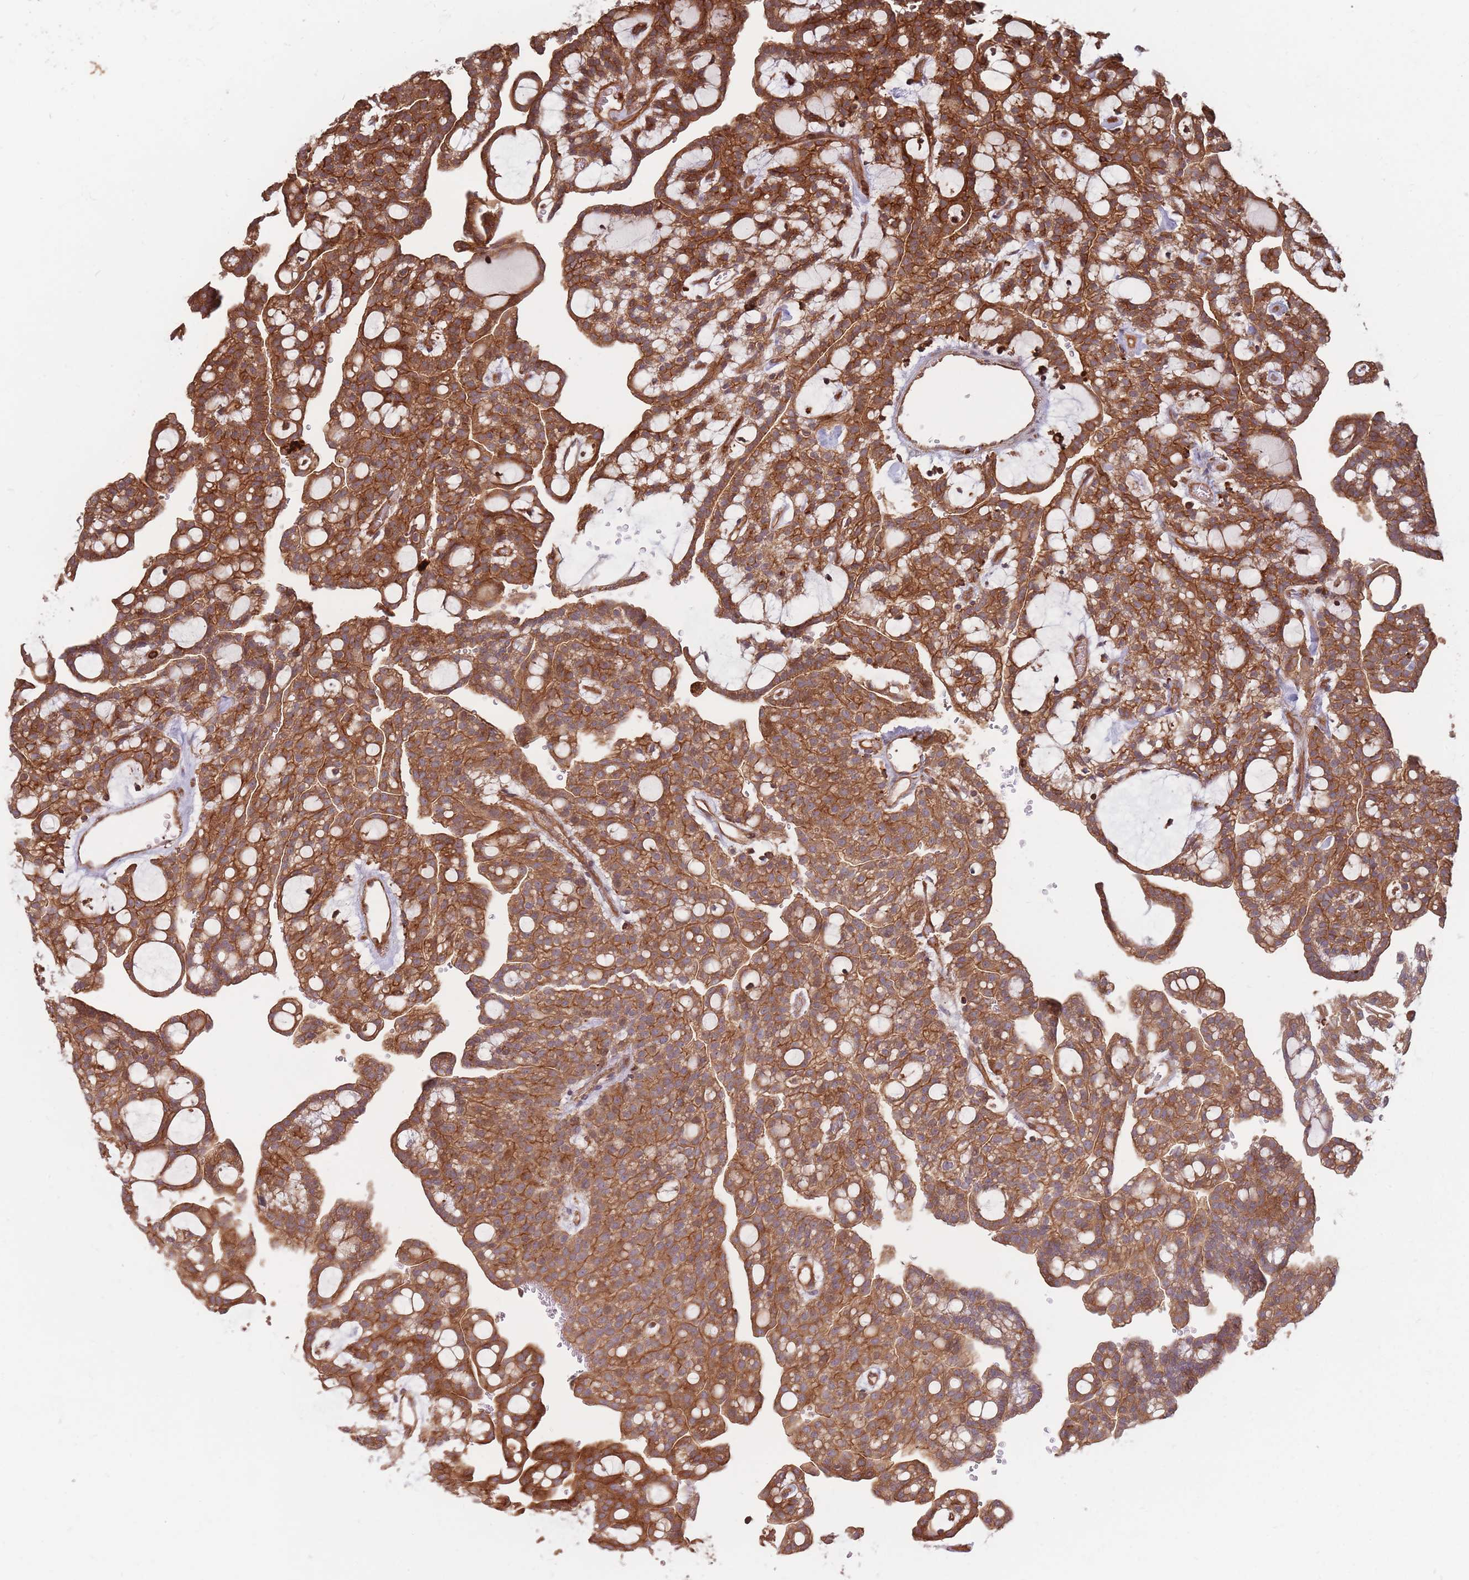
{"staining": {"intensity": "strong", "quantity": ">75%", "location": "cytoplasmic/membranous"}, "tissue": "renal cancer", "cell_type": "Tumor cells", "image_type": "cancer", "snomed": [{"axis": "morphology", "description": "Adenocarcinoma, NOS"}, {"axis": "topography", "description": "Kidney"}], "caption": "Immunohistochemical staining of human renal adenocarcinoma demonstrates strong cytoplasmic/membranous protein positivity in approximately >75% of tumor cells. Using DAB (brown) and hematoxylin (blue) stains, captured at high magnification using brightfield microscopy.", "gene": "RASSF2", "patient": {"sex": "male", "age": 63}}